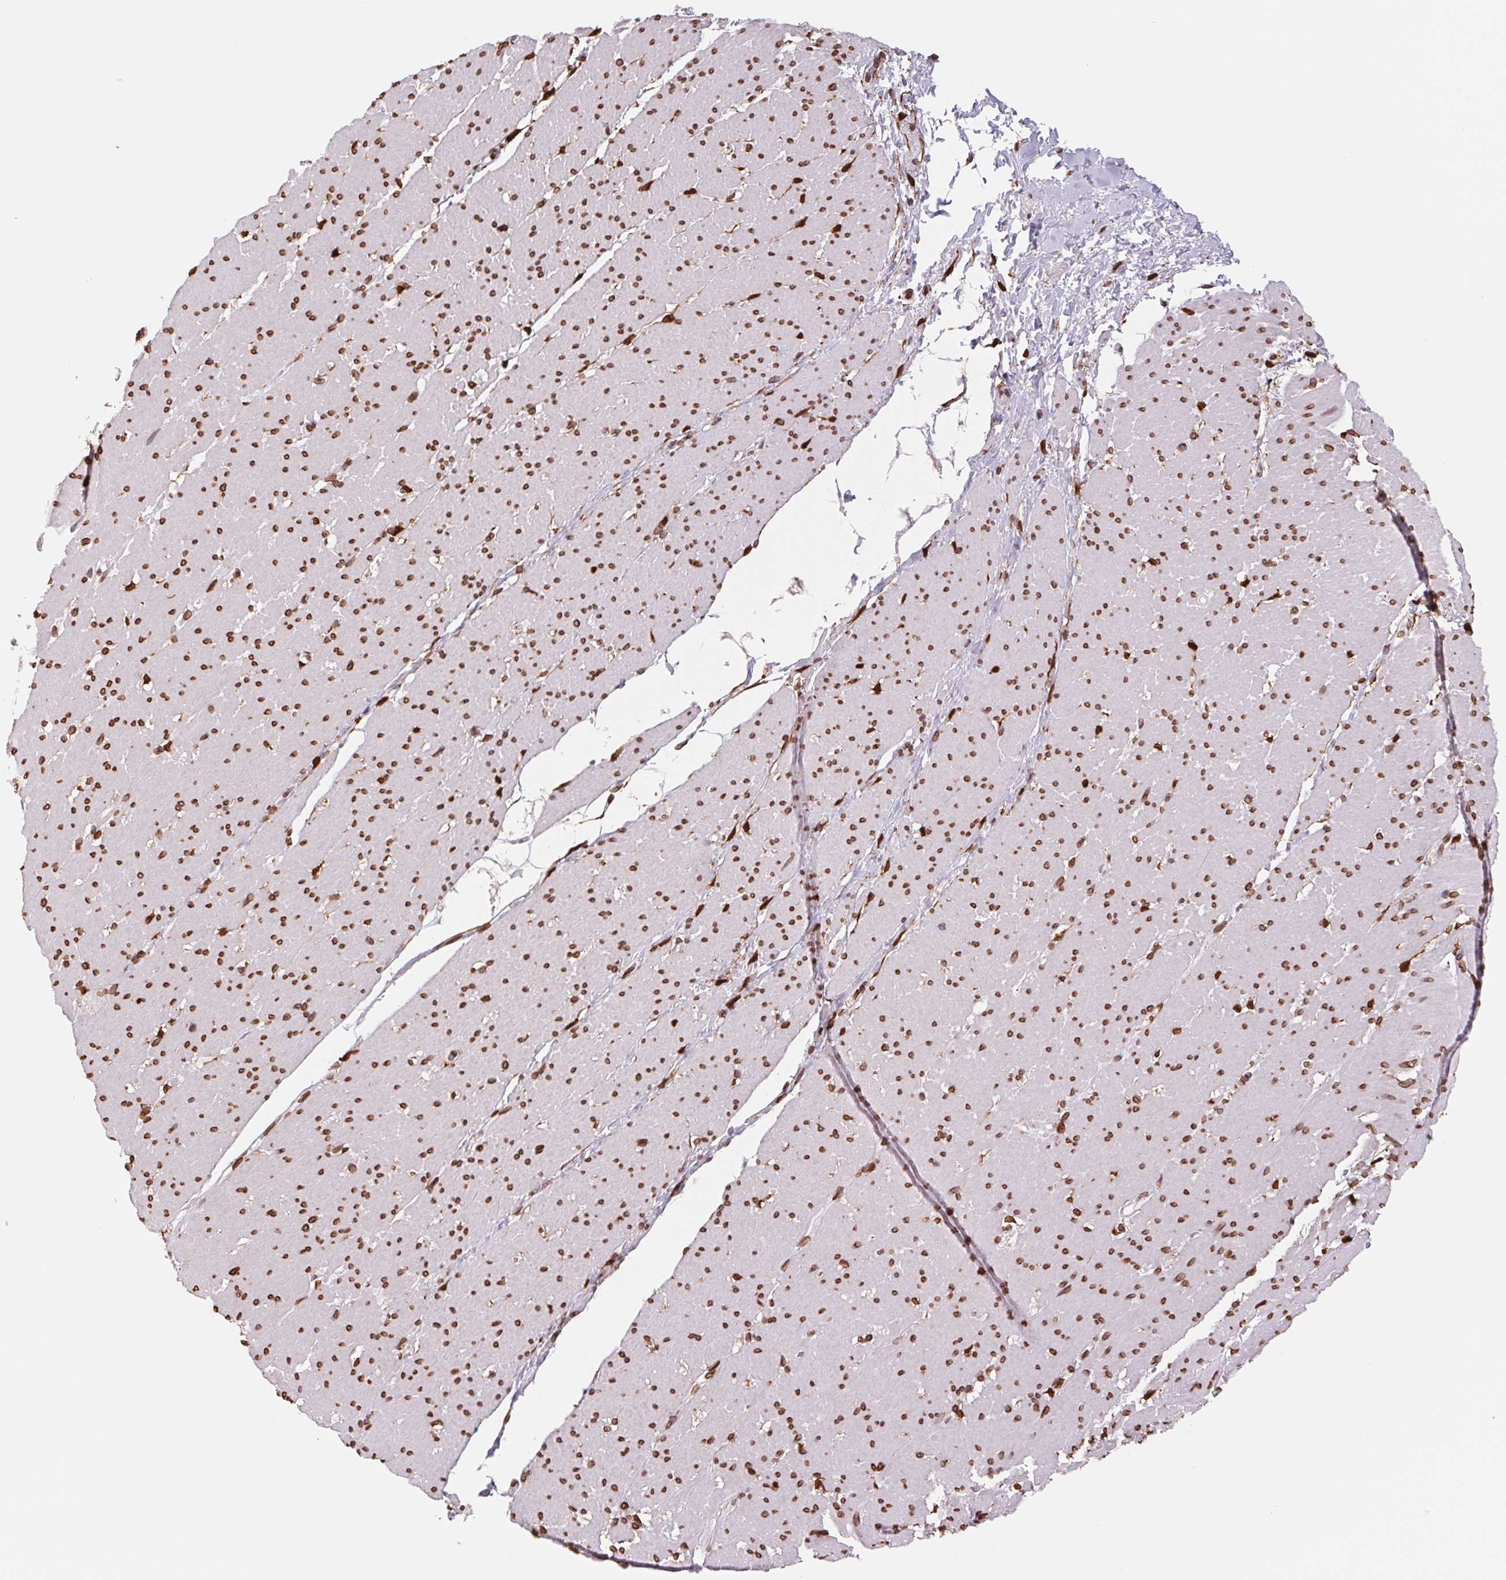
{"staining": {"intensity": "strong", "quantity": ">75%", "location": "cytoplasmic/membranous,nuclear"}, "tissue": "smooth muscle", "cell_type": "Smooth muscle cells", "image_type": "normal", "snomed": [{"axis": "morphology", "description": "Normal tissue, NOS"}, {"axis": "topography", "description": "Smooth muscle"}, {"axis": "topography", "description": "Rectum"}], "caption": "Smooth muscle stained with a brown dye displays strong cytoplasmic/membranous,nuclear positive positivity in approximately >75% of smooth muscle cells.", "gene": "LMNB2", "patient": {"sex": "male", "age": 53}}